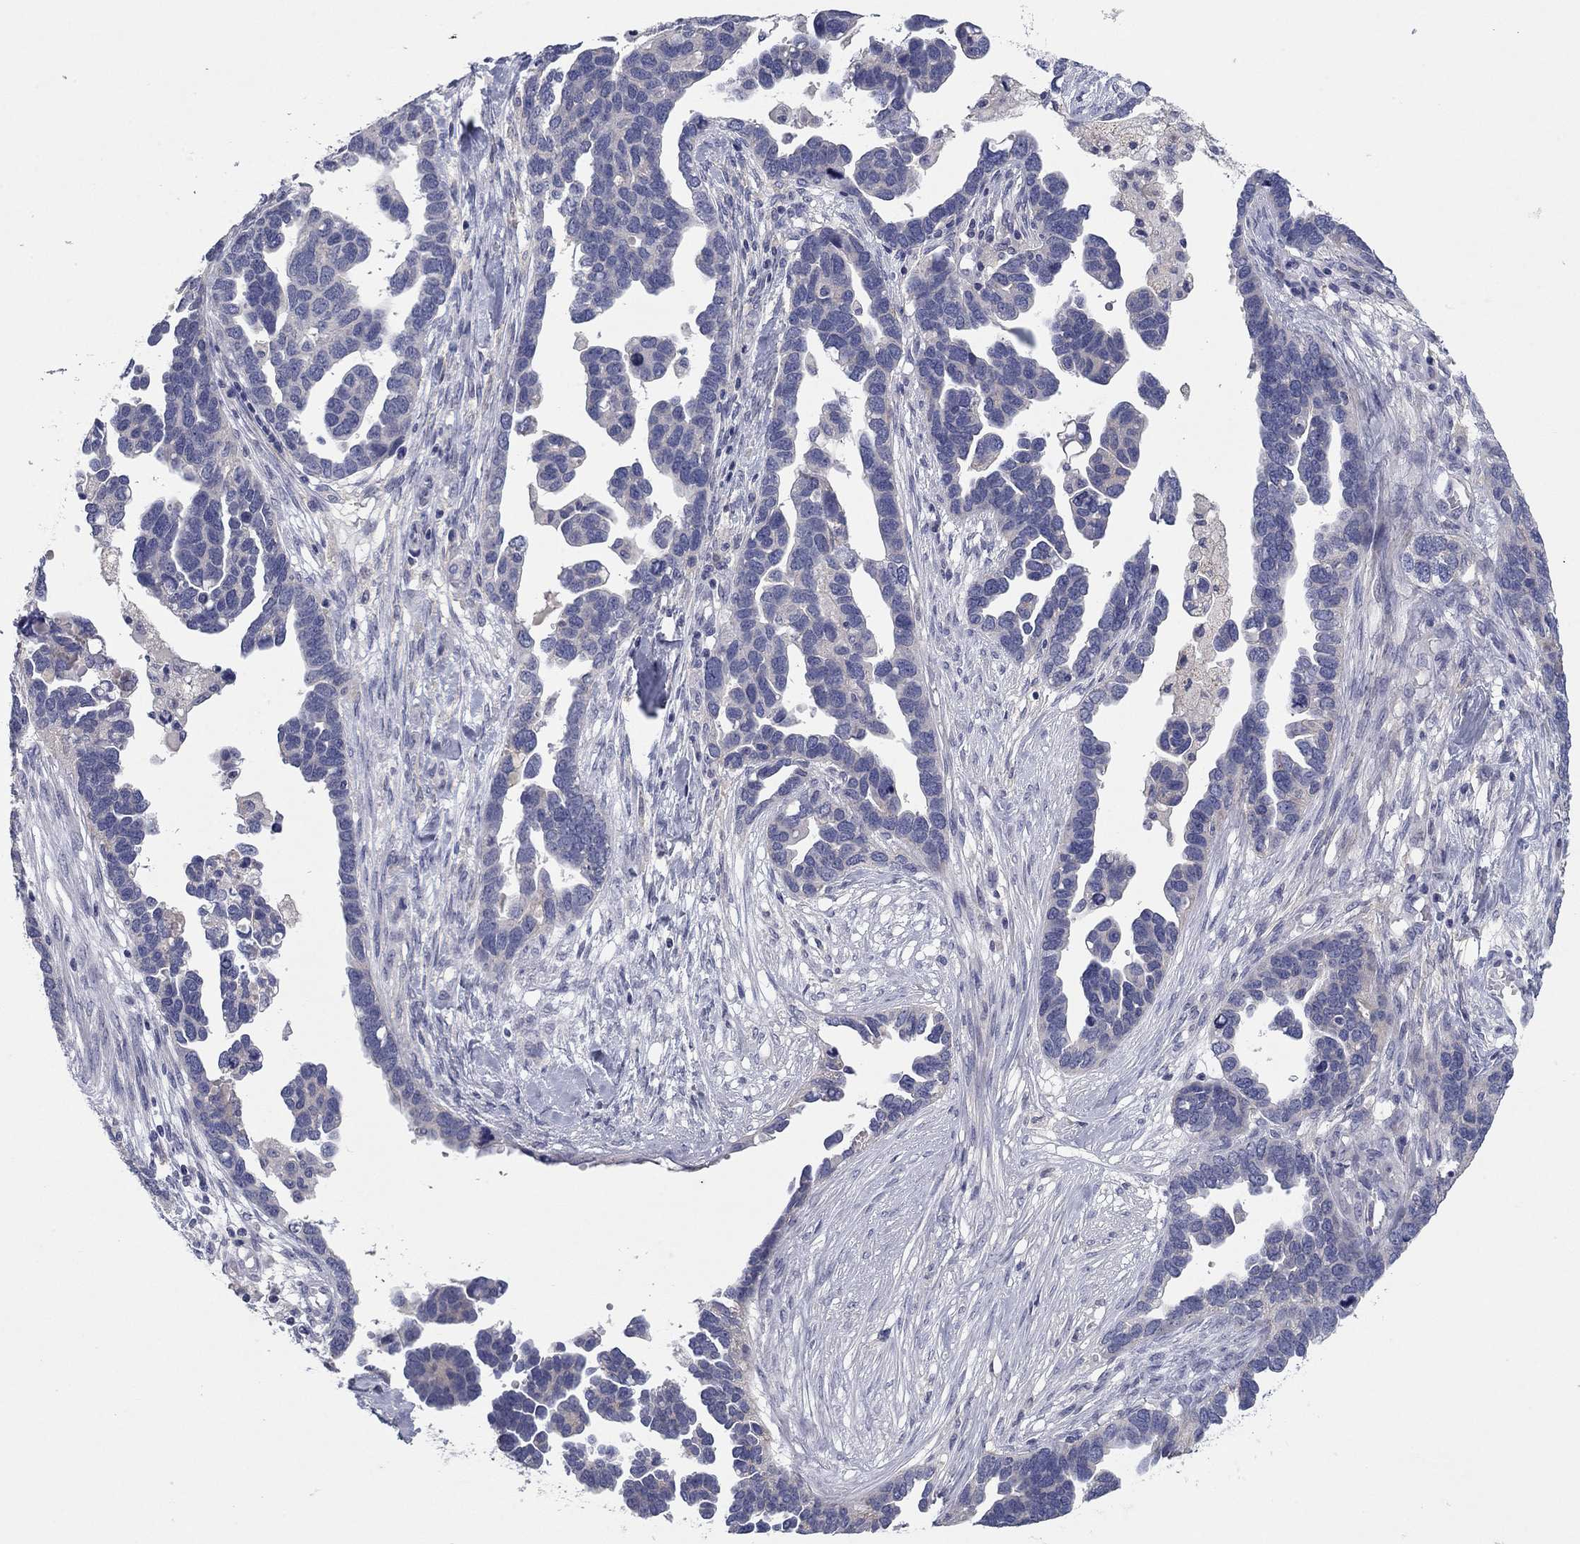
{"staining": {"intensity": "negative", "quantity": "none", "location": "none"}, "tissue": "ovarian cancer", "cell_type": "Tumor cells", "image_type": "cancer", "snomed": [{"axis": "morphology", "description": "Cystadenocarcinoma, serous, NOS"}, {"axis": "topography", "description": "Ovary"}], "caption": "Immunohistochemical staining of ovarian cancer shows no significant positivity in tumor cells.", "gene": "CNTNAP4", "patient": {"sex": "female", "age": 54}}